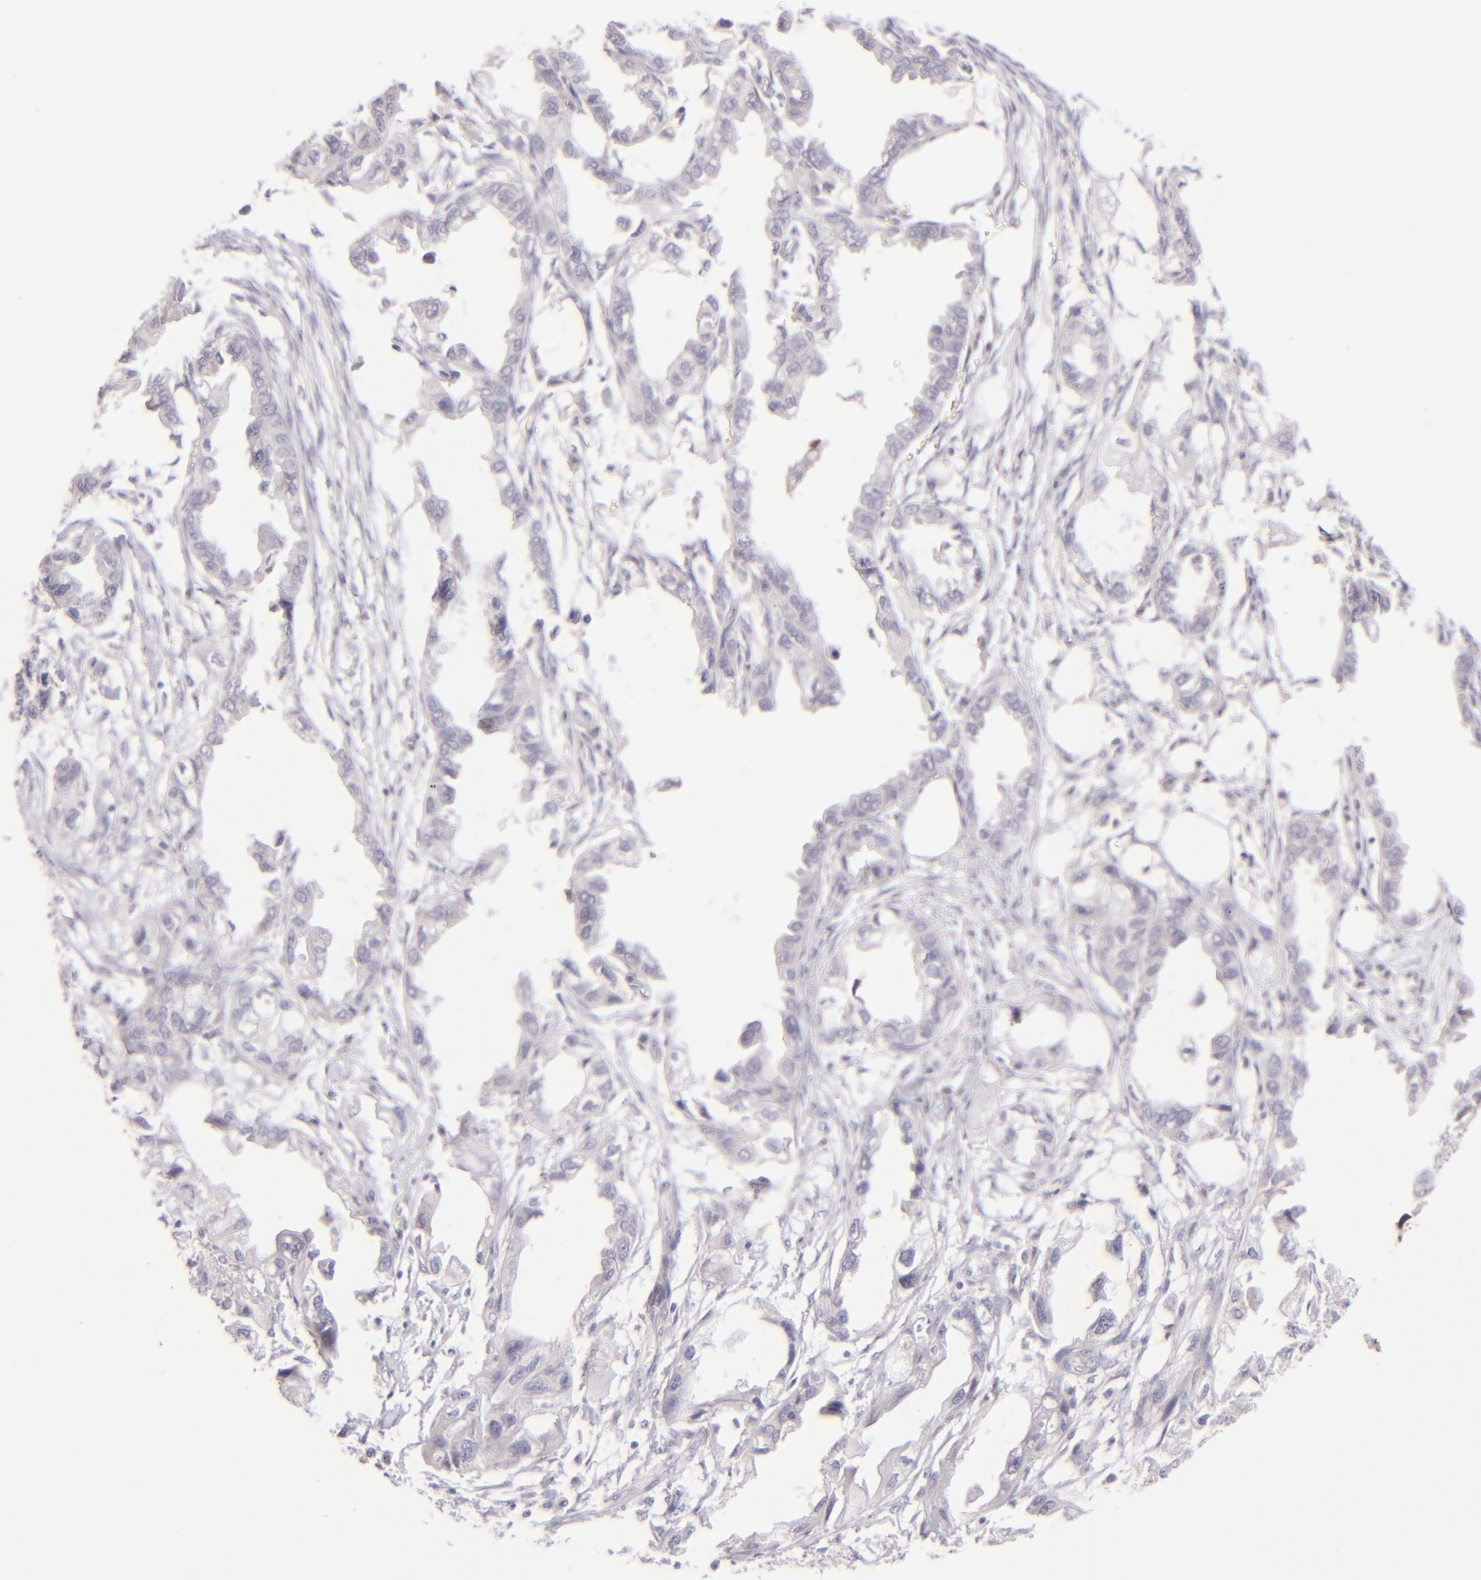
{"staining": {"intensity": "negative", "quantity": "none", "location": "none"}, "tissue": "endometrial cancer", "cell_type": "Tumor cells", "image_type": "cancer", "snomed": [{"axis": "morphology", "description": "Adenocarcinoma, NOS"}, {"axis": "topography", "description": "Endometrium"}], "caption": "DAB (3,3'-diaminobenzidine) immunohistochemical staining of human endometrial adenocarcinoma demonstrates no significant positivity in tumor cells. Brightfield microscopy of IHC stained with DAB (3,3'-diaminobenzidine) (brown) and hematoxylin (blue), captured at high magnification.", "gene": "MAGEA1", "patient": {"sex": "female", "age": 67}}